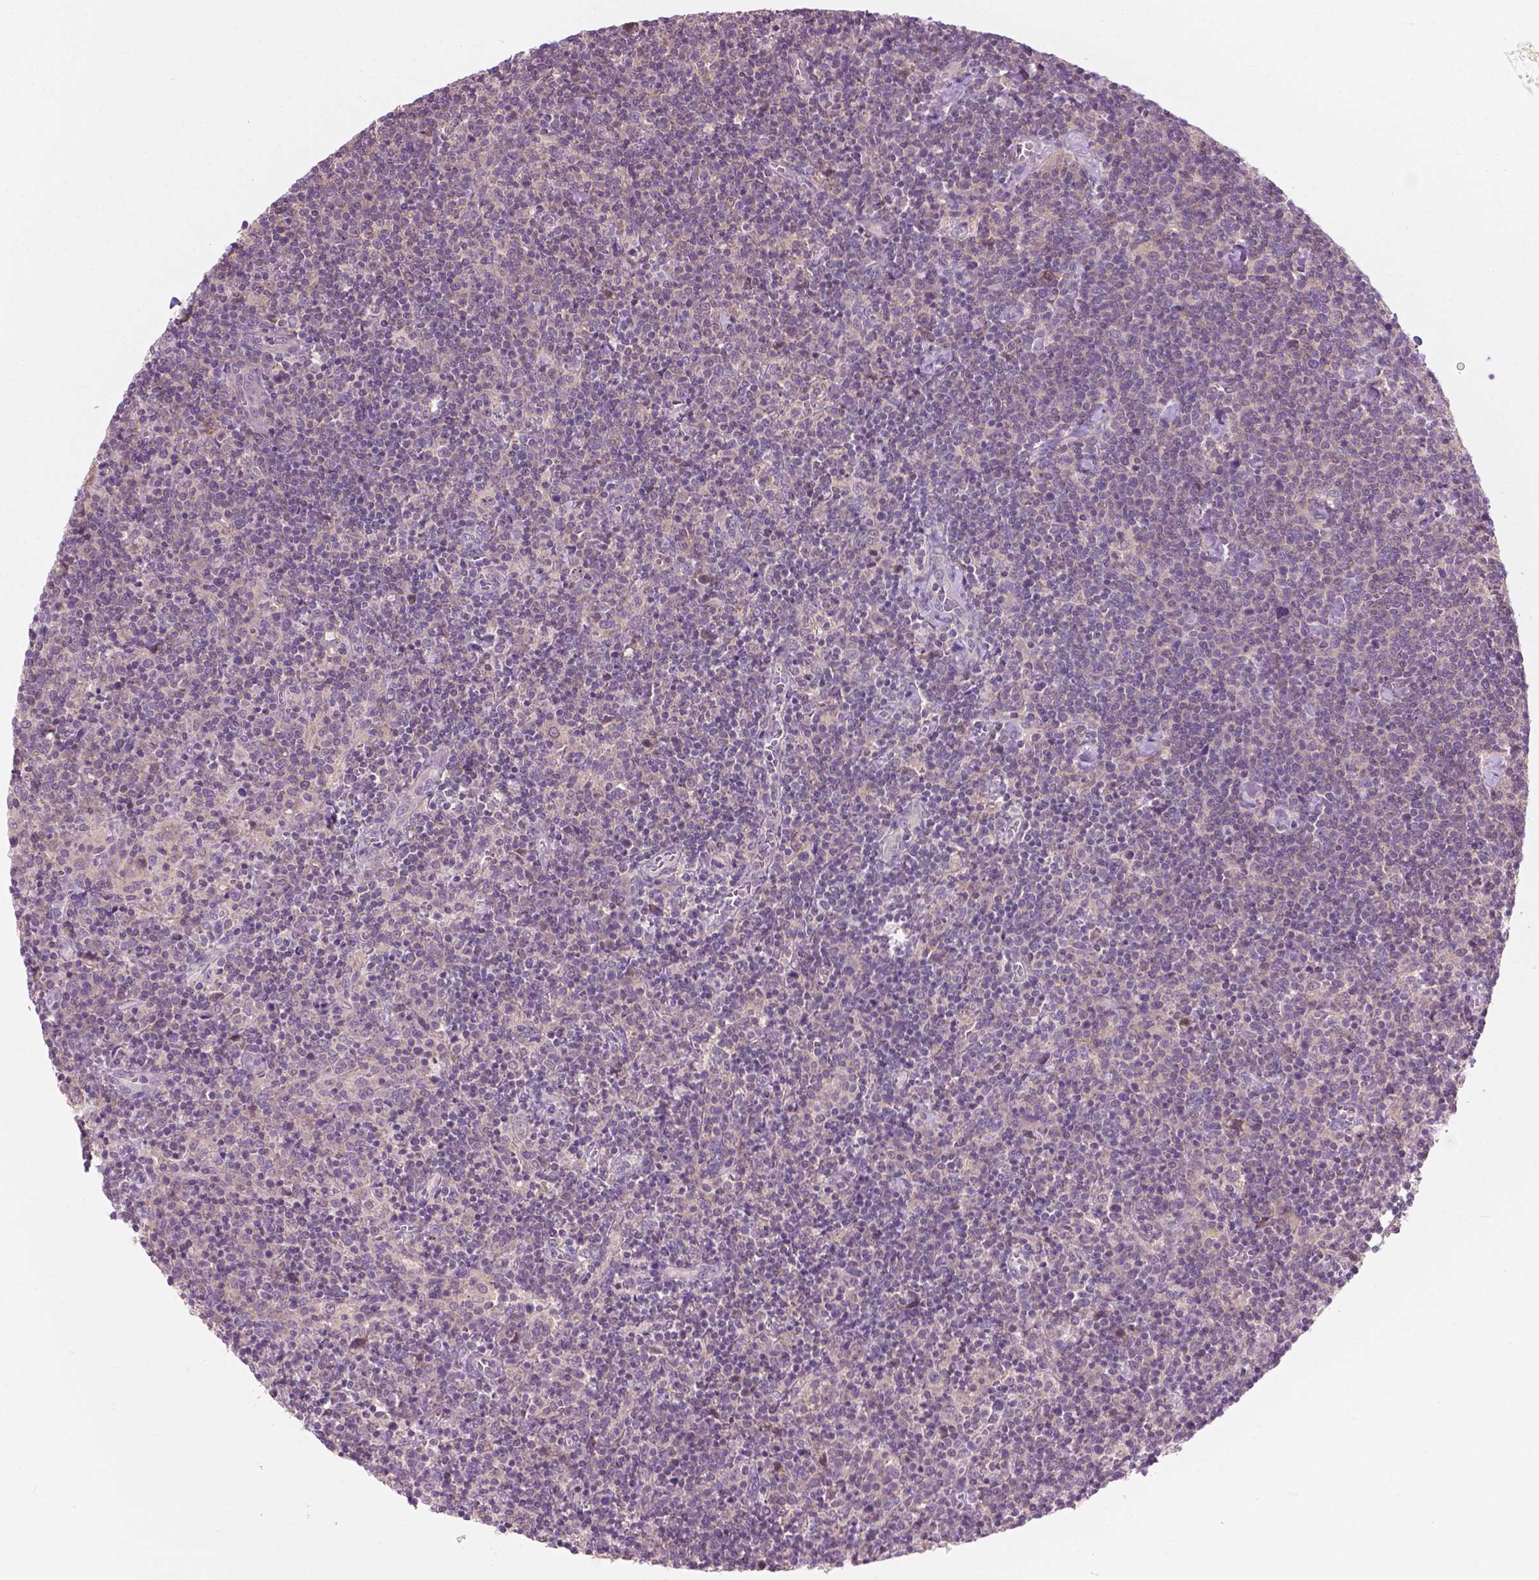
{"staining": {"intensity": "negative", "quantity": "none", "location": "none"}, "tissue": "lymphoma", "cell_type": "Tumor cells", "image_type": "cancer", "snomed": [{"axis": "morphology", "description": "Malignant lymphoma, non-Hodgkin's type, High grade"}, {"axis": "topography", "description": "Lymph node"}], "caption": "This is a photomicrograph of immunohistochemistry staining of high-grade malignant lymphoma, non-Hodgkin's type, which shows no expression in tumor cells.", "gene": "MZT1", "patient": {"sex": "male", "age": 61}}